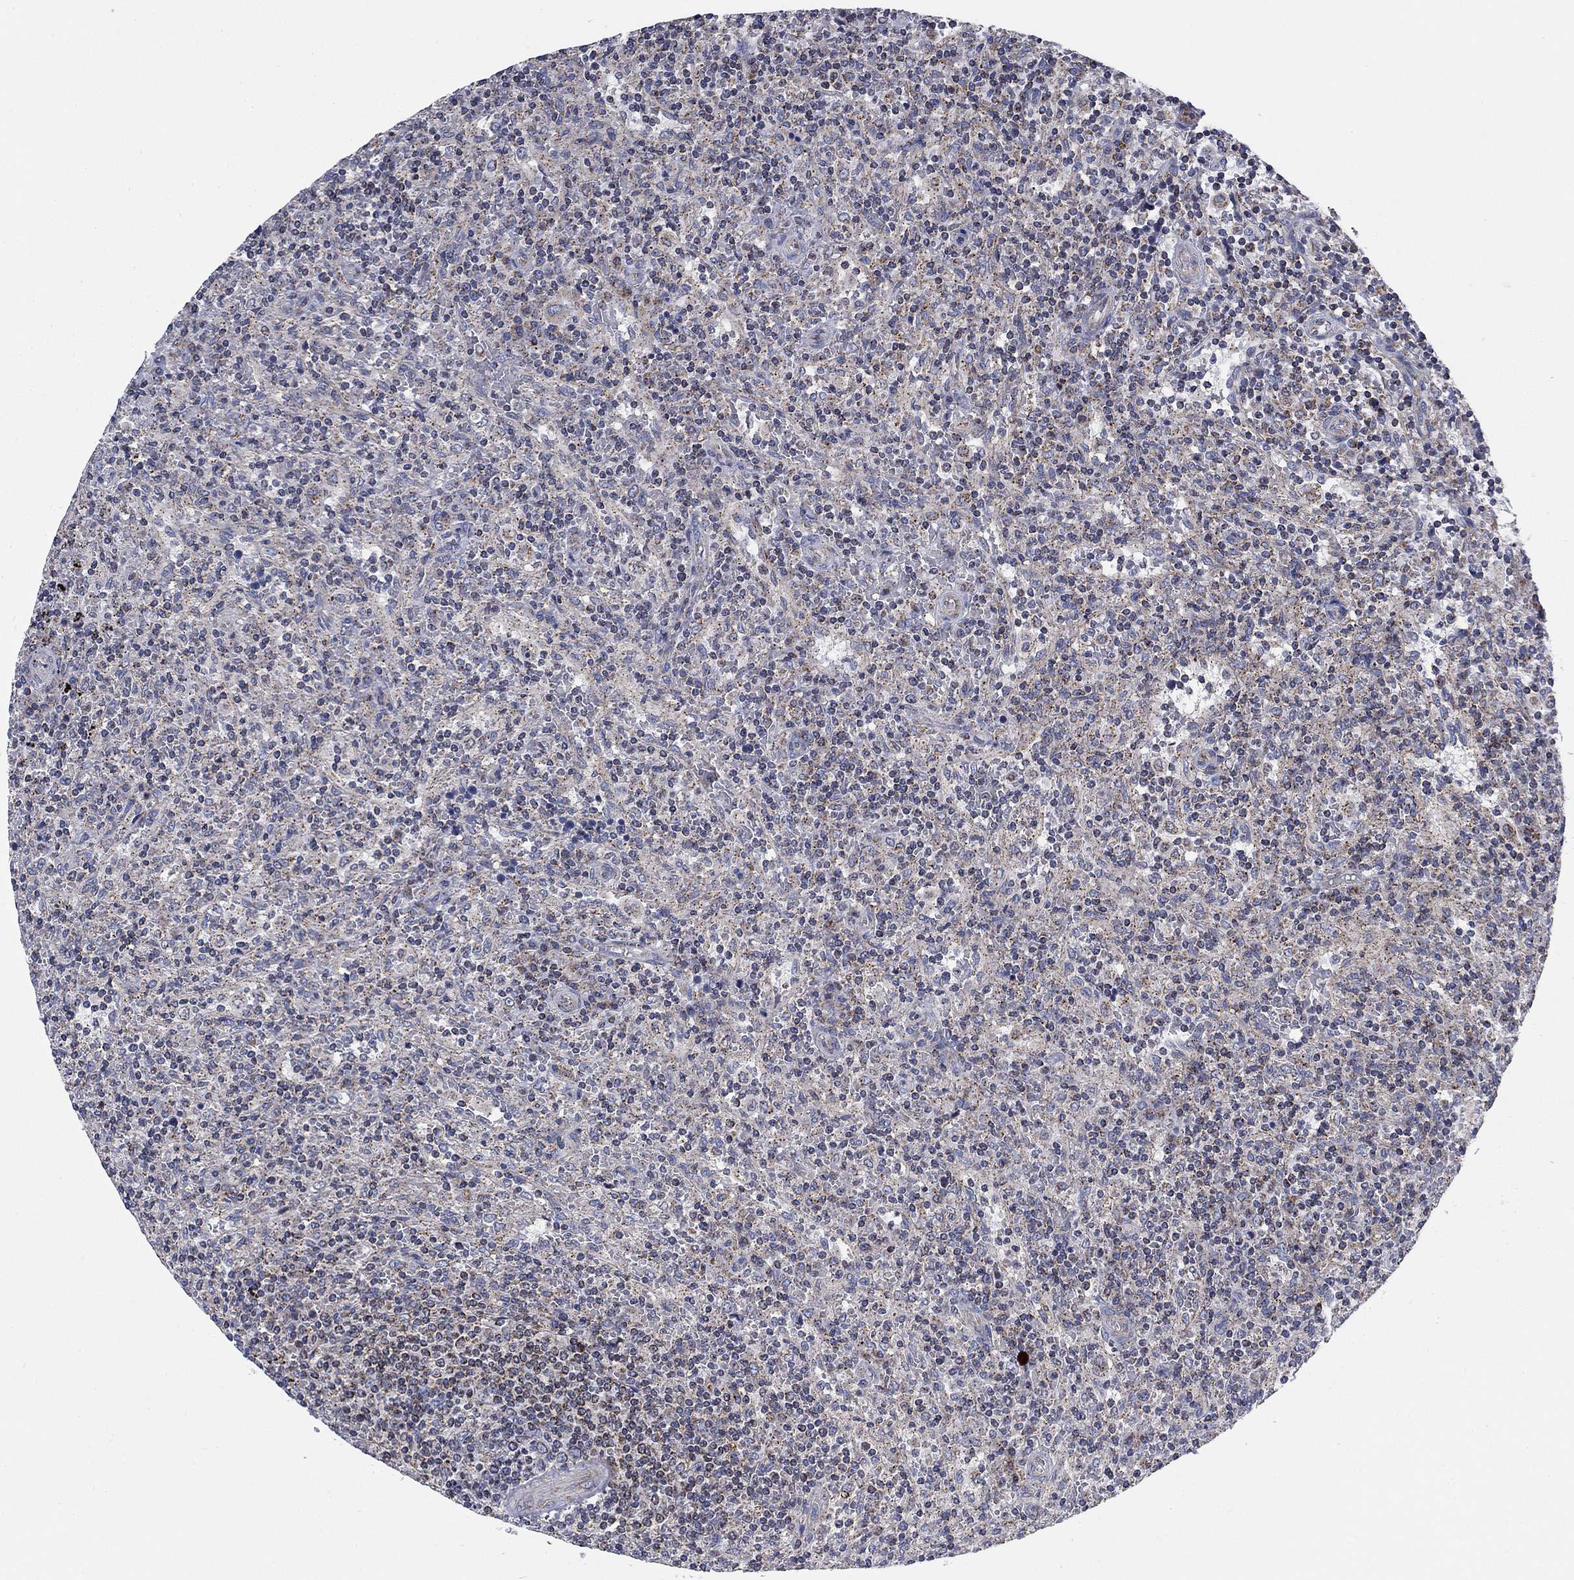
{"staining": {"intensity": "negative", "quantity": "none", "location": "none"}, "tissue": "lymphoma", "cell_type": "Tumor cells", "image_type": "cancer", "snomed": [{"axis": "morphology", "description": "Malignant lymphoma, non-Hodgkin's type, Low grade"}, {"axis": "topography", "description": "Spleen"}], "caption": "Tumor cells are negative for protein expression in human low-grade malignant lymphoma, non-Hodgkin's type.", "gene": "NACAD", "patient": {"sex": "male", "age": 62}}